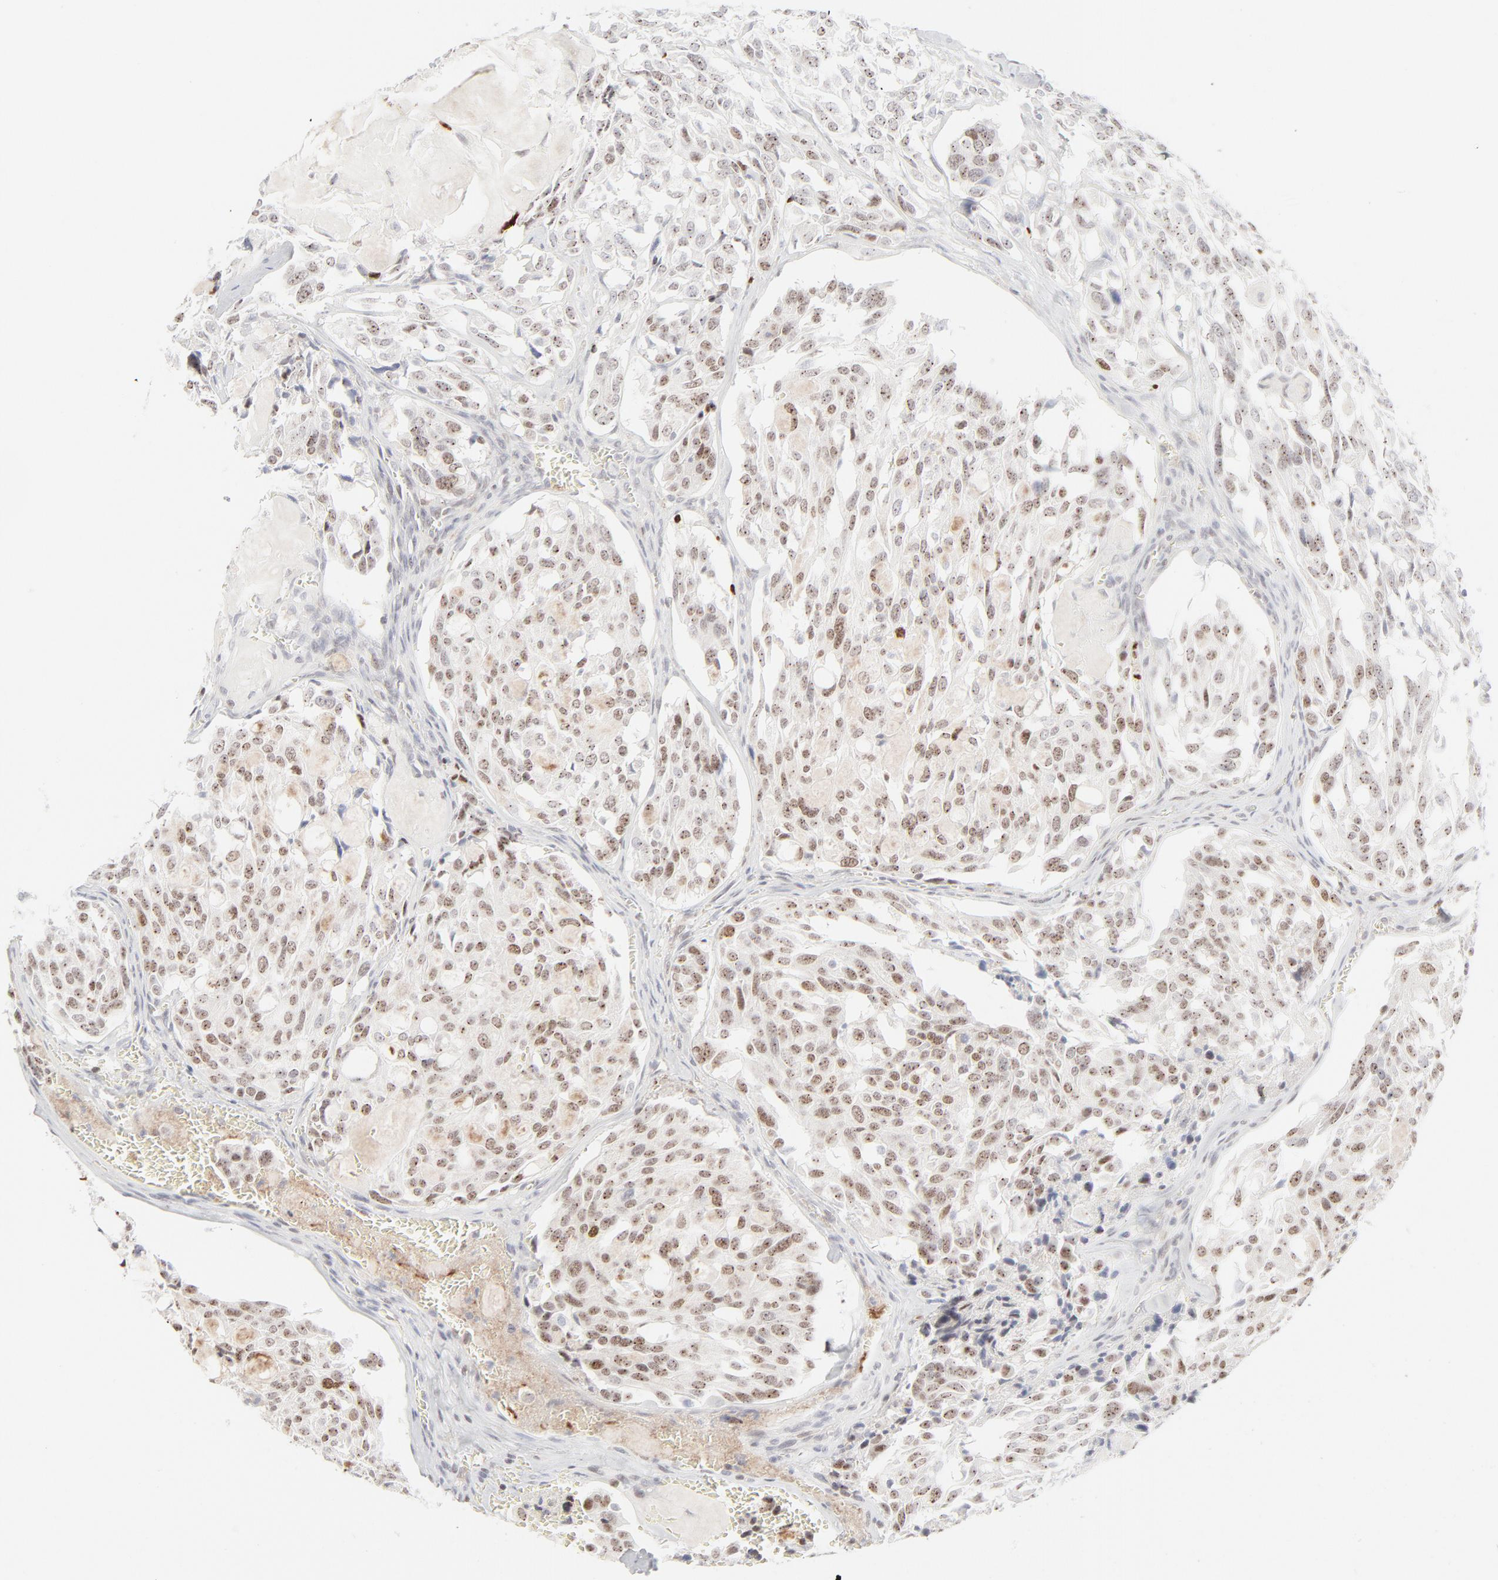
{"staining": {"intensity": "moderate", "quantity": ">75%", "location": "nuclear"}, "tissue": "thyroid cancer", "cell_type": "Tumor cells", "image_type": "cancer", "snomed": [{"axis": "morphology", "description": "Carcinoma, NOS"}, {"axis": "morphology", "description": "Carcinoid, malignant, NOS"}, {"axis": "topography", "description": "Thyroid gland"}], "caption": "About >75% of tumor cells in thyroid cancer reveal moderate nuclear protein positivity as visualized by brown immunohistochemical staining.", "gene": "PRKCB", "patient": {"sex": "male", "age": 33}}